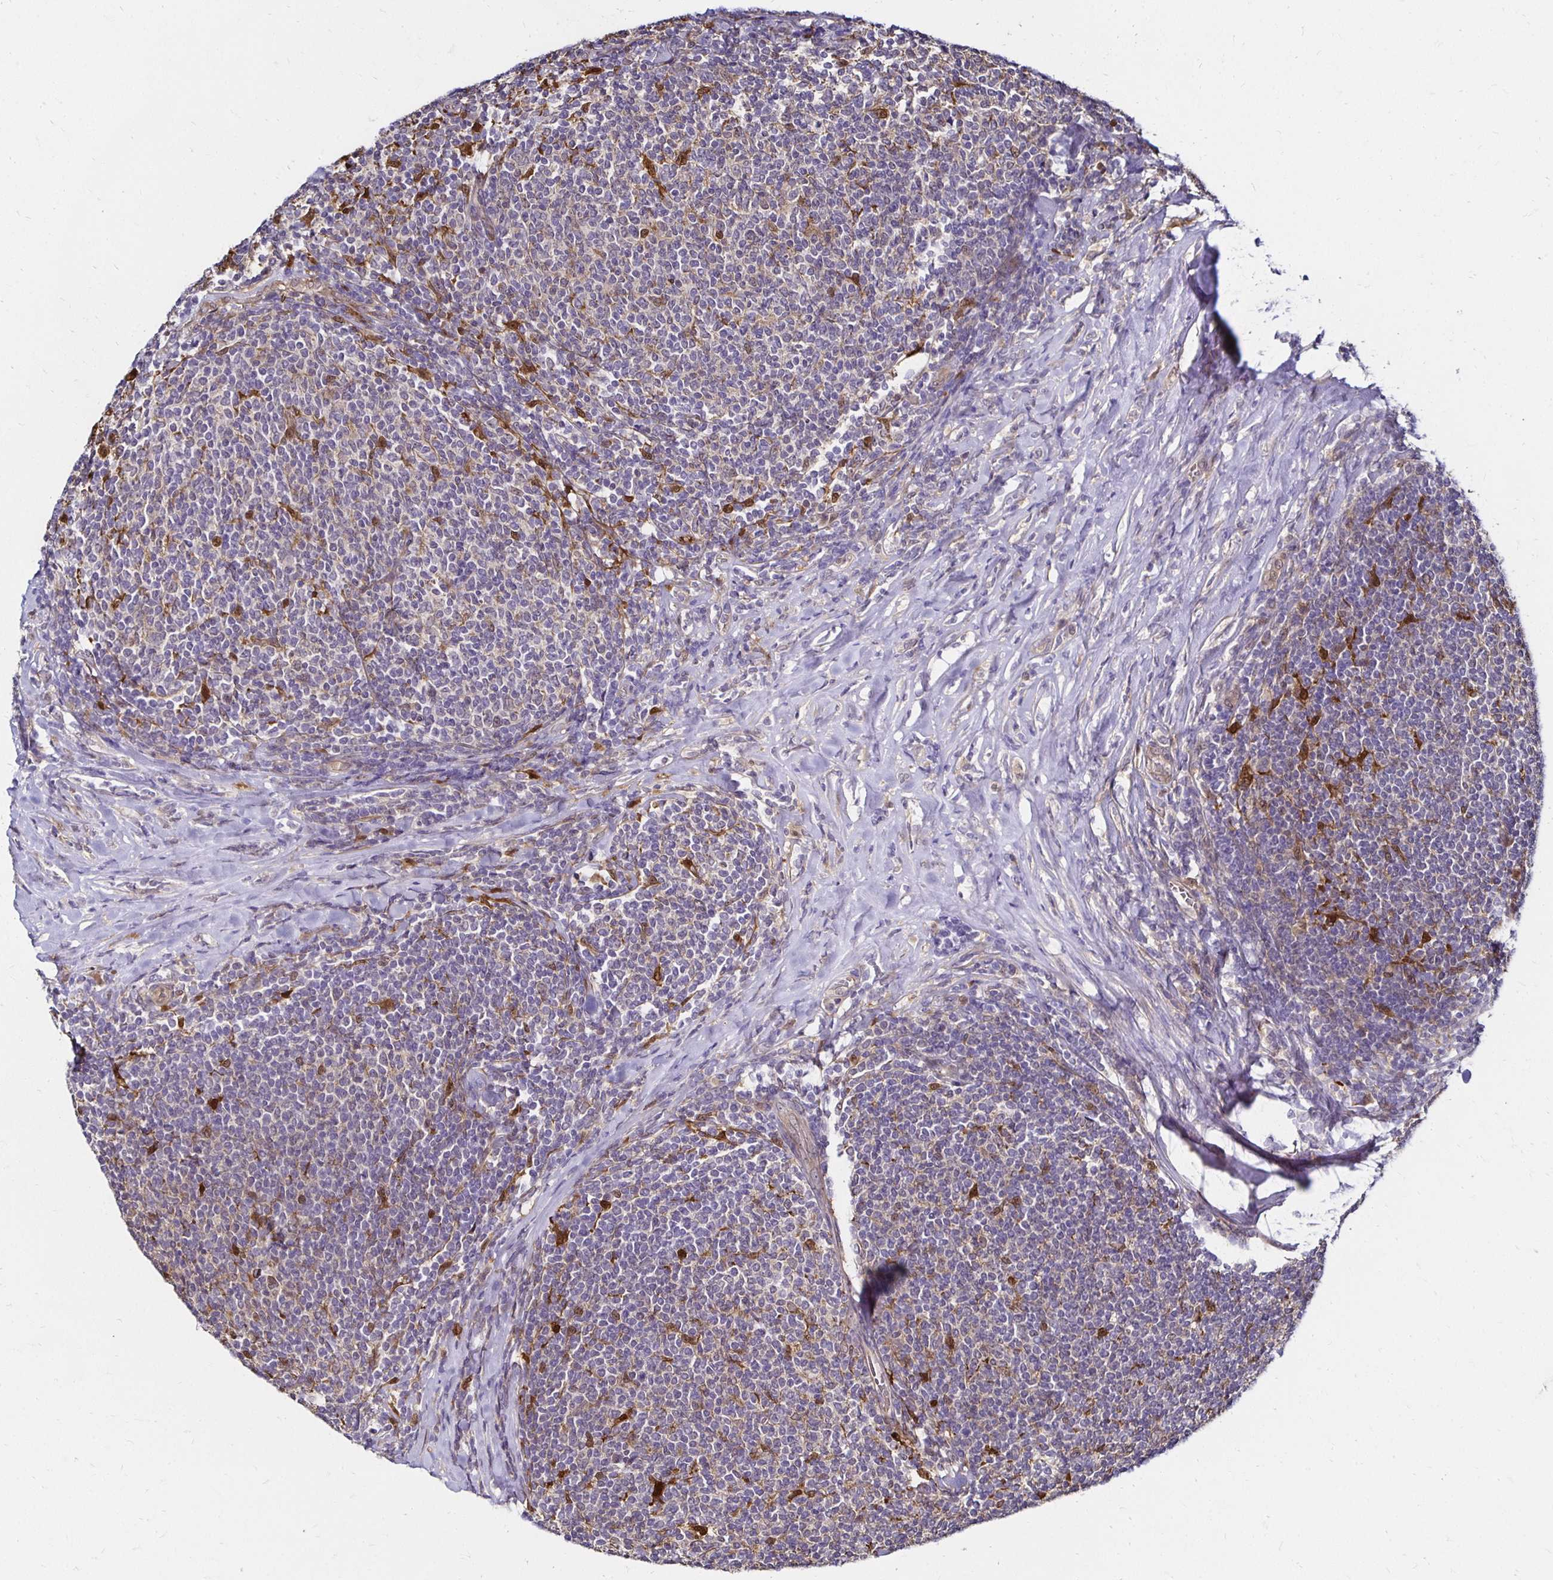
{"staining": {"intensity": "negative", "quantity": "none", "location": "none"}, "tissue": "lymphoma", "cell_type": "Tumor cells", "image_type": "cancer", "snomed": [{"axis": "morphology", "description": "Malignant lymphoma, non-Hodgkin's type, Low grade"}, {"axis": "topography", "description": "Lymph node"}], "caption": "Protein analysis of lymphoma displays no significant positivity in tumor cells. The staining was performed using DAB to visualize the protein expression in brown, while the nuclei were stained in blue with hematoxylin (Magnification: 20x).", "gene": "TXN", "patient": {"sex": "male", "age": 52}}